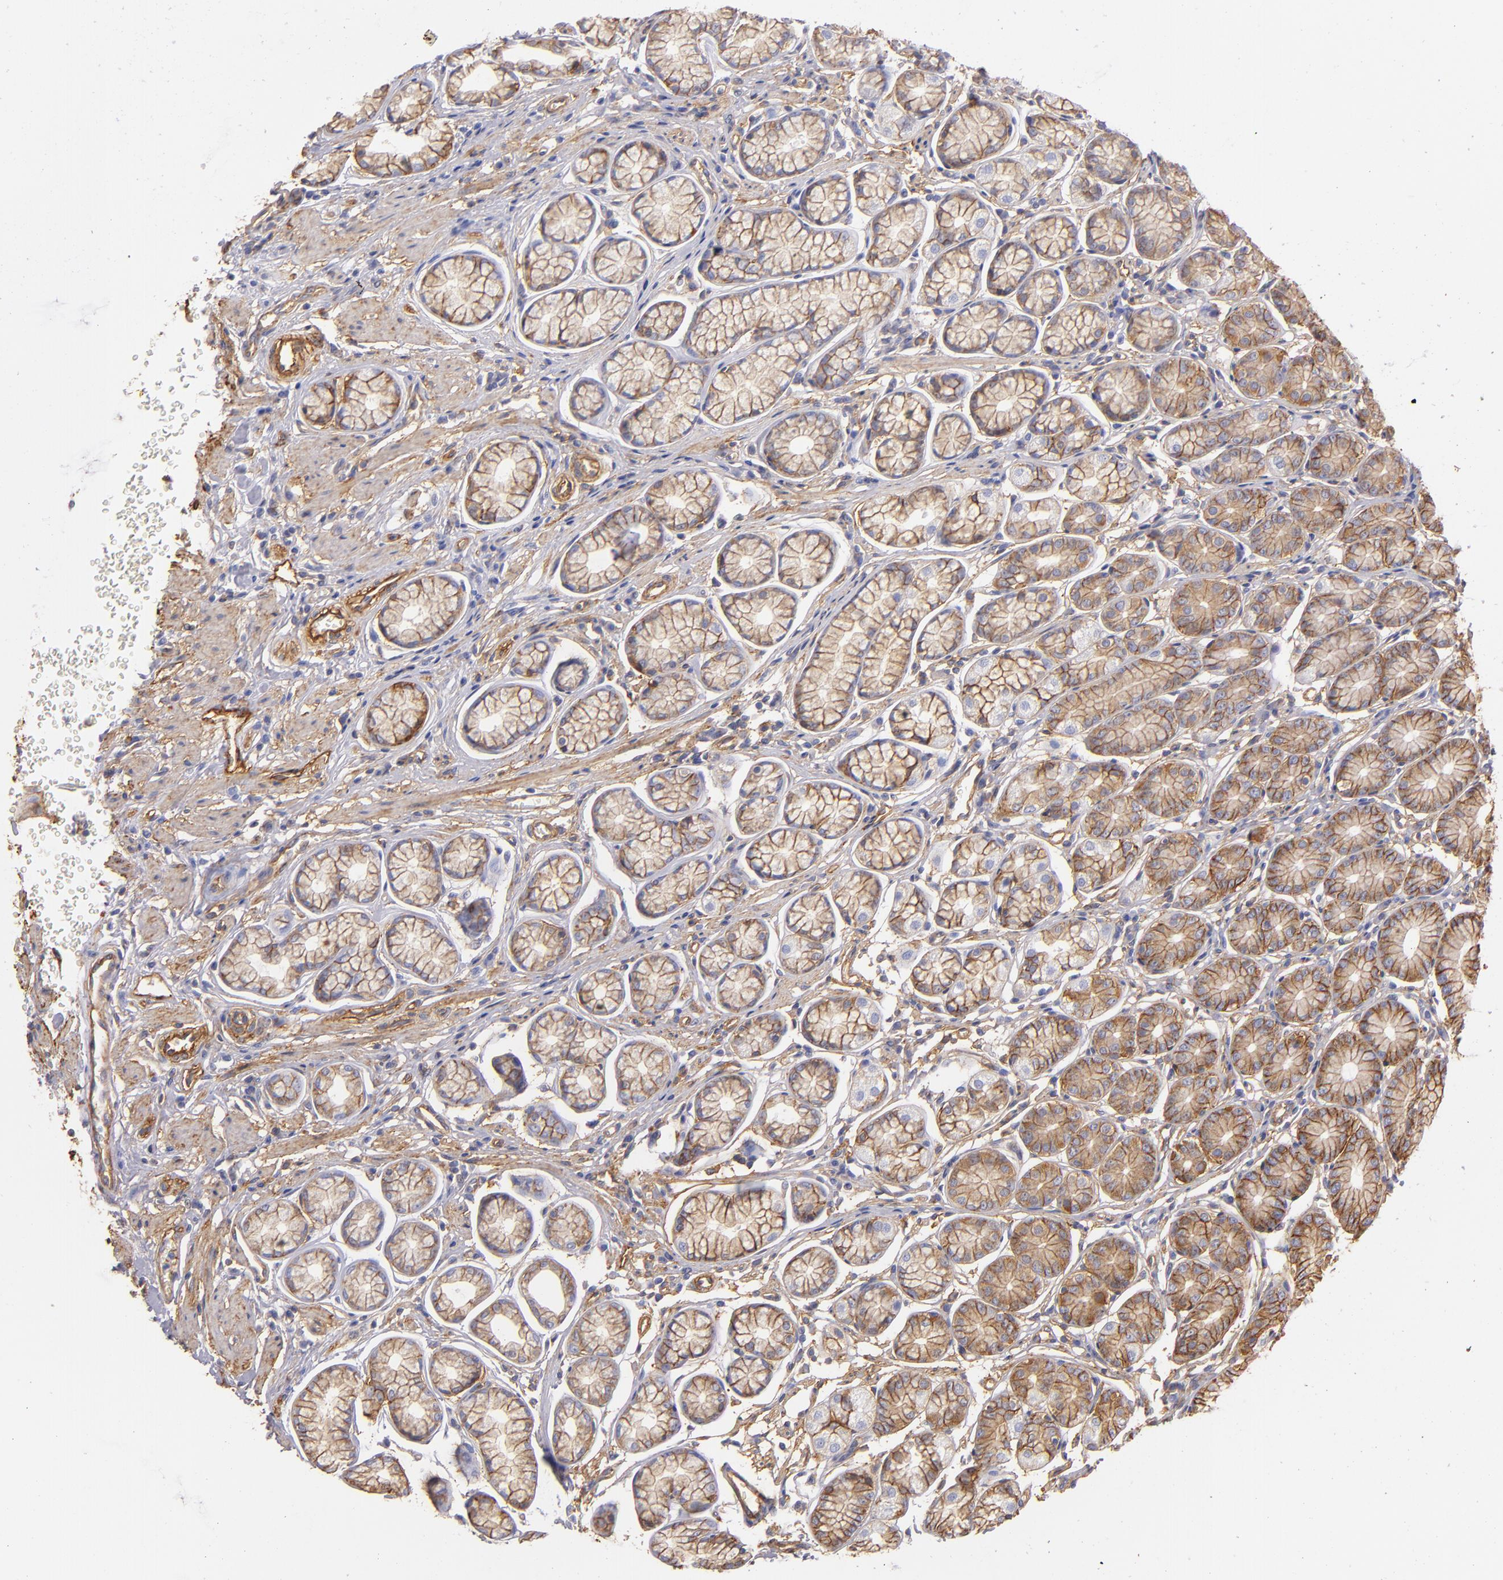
{"staining": {"intensity": "moderate", "quantity": "25%-75%", "location": "cytoplasmic/membranous"}, "tissue": "stomach", "cell_type": "Glandular cells", "image_type": "normal", "snomed": [{"axis": "morphology", "description": "Normal tissue, NOS"}, {"axis": "topography", "description": "Stomach"}], "caption": "The micrograph reveals a brown stain indicating the presence of a protein in the cytoplasmic/membranous of glandular cells in stomach. (DAB (3,3'-diaminobenzidine) = brown stain, brightfield microscopy at high magnification).", "gene": "CD151", "patient": {"sex": "male", "age": 42}}